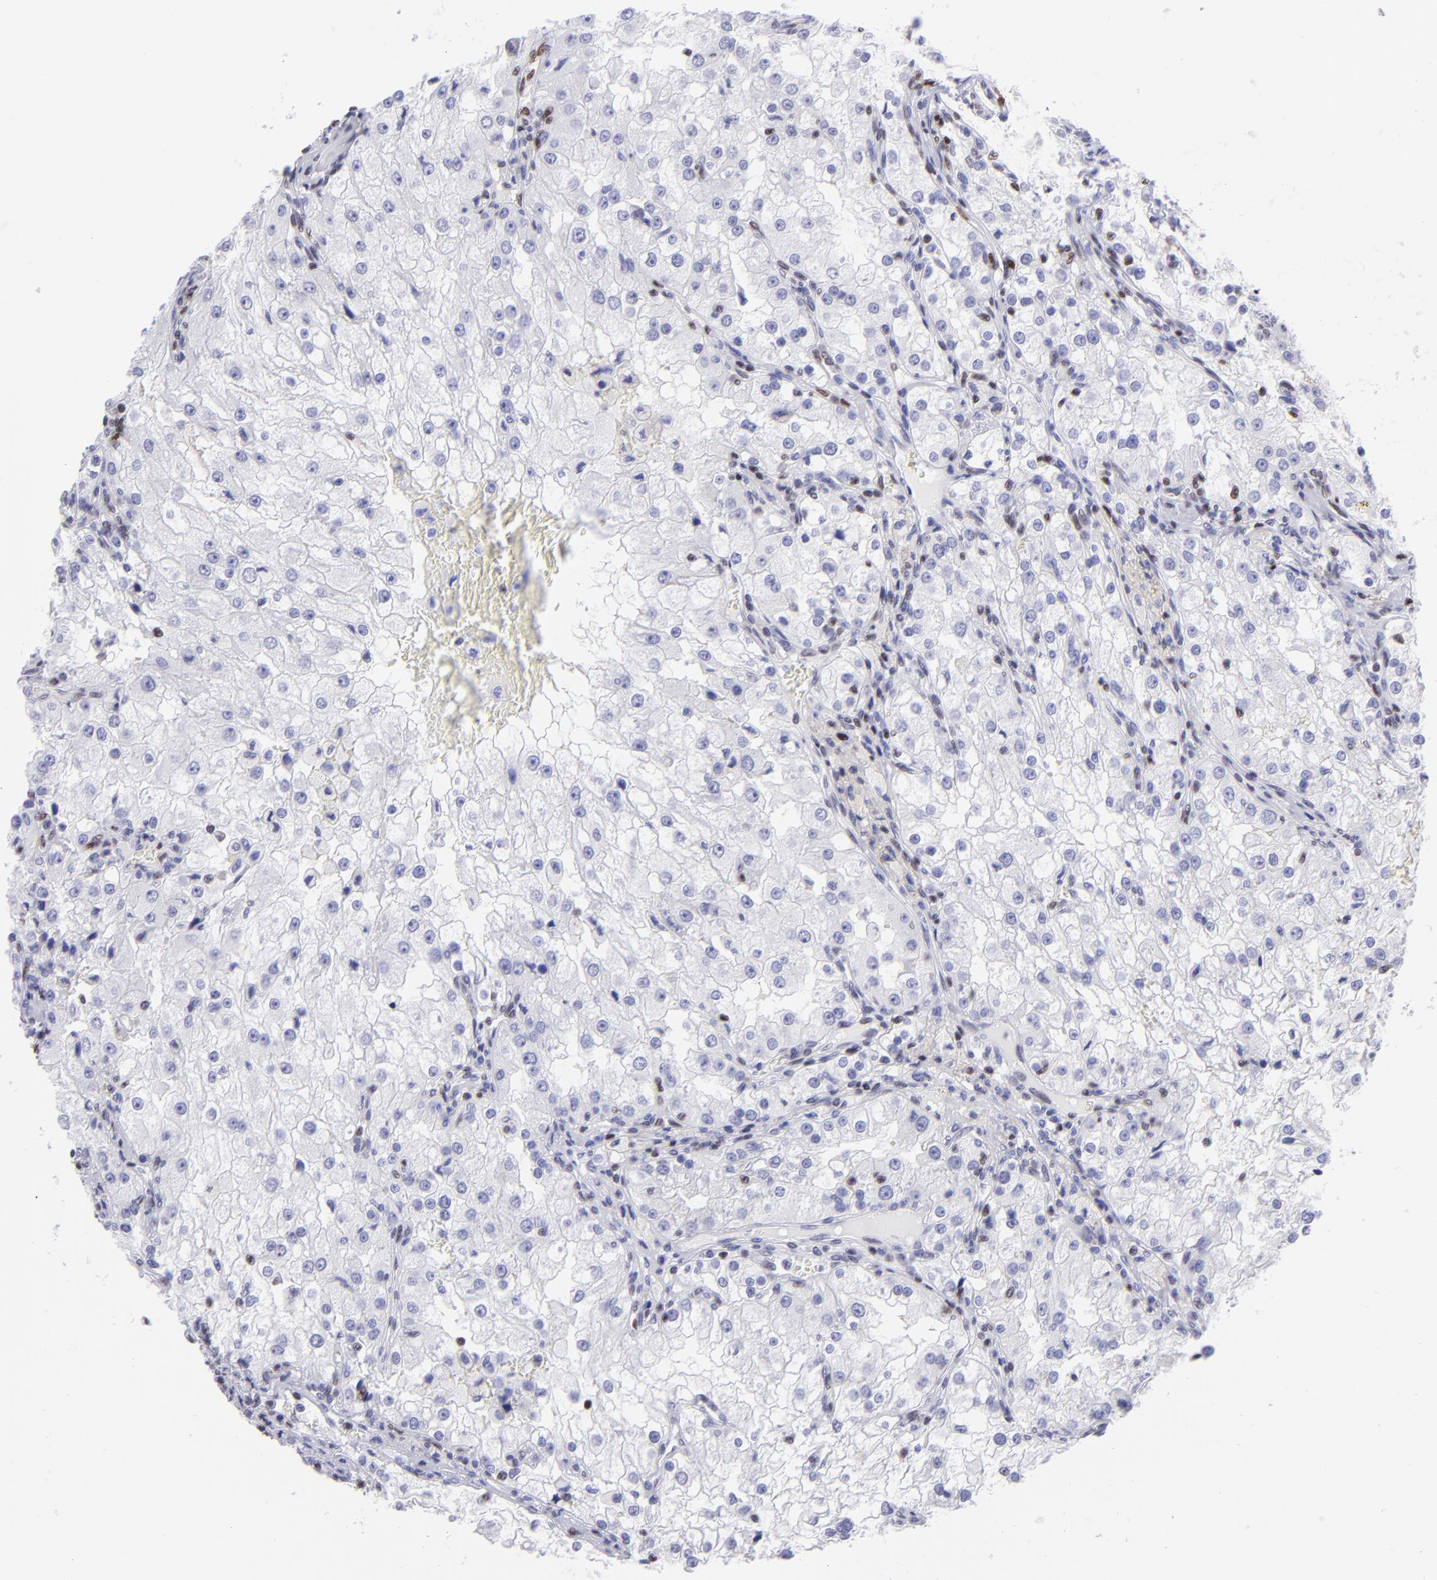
{"staining": {"intensity": "negative", "quantity": "none", "location": "none"}, "tissue": "renal cancer", "cell_type": "Tumor cells", "image_type": "cancer", "snomed": [{"axis": "morphology", "description": "Adenocarcinoma, NOS"}, {"axis": "topography", "description": "Kidney"}], "caption": "Photomicrograph shows no protein expression in tumor cells of adenocarcinoma (renal) tissue.", "gene": "ETS1", "patient": {"sex": "female", "age": 74}}